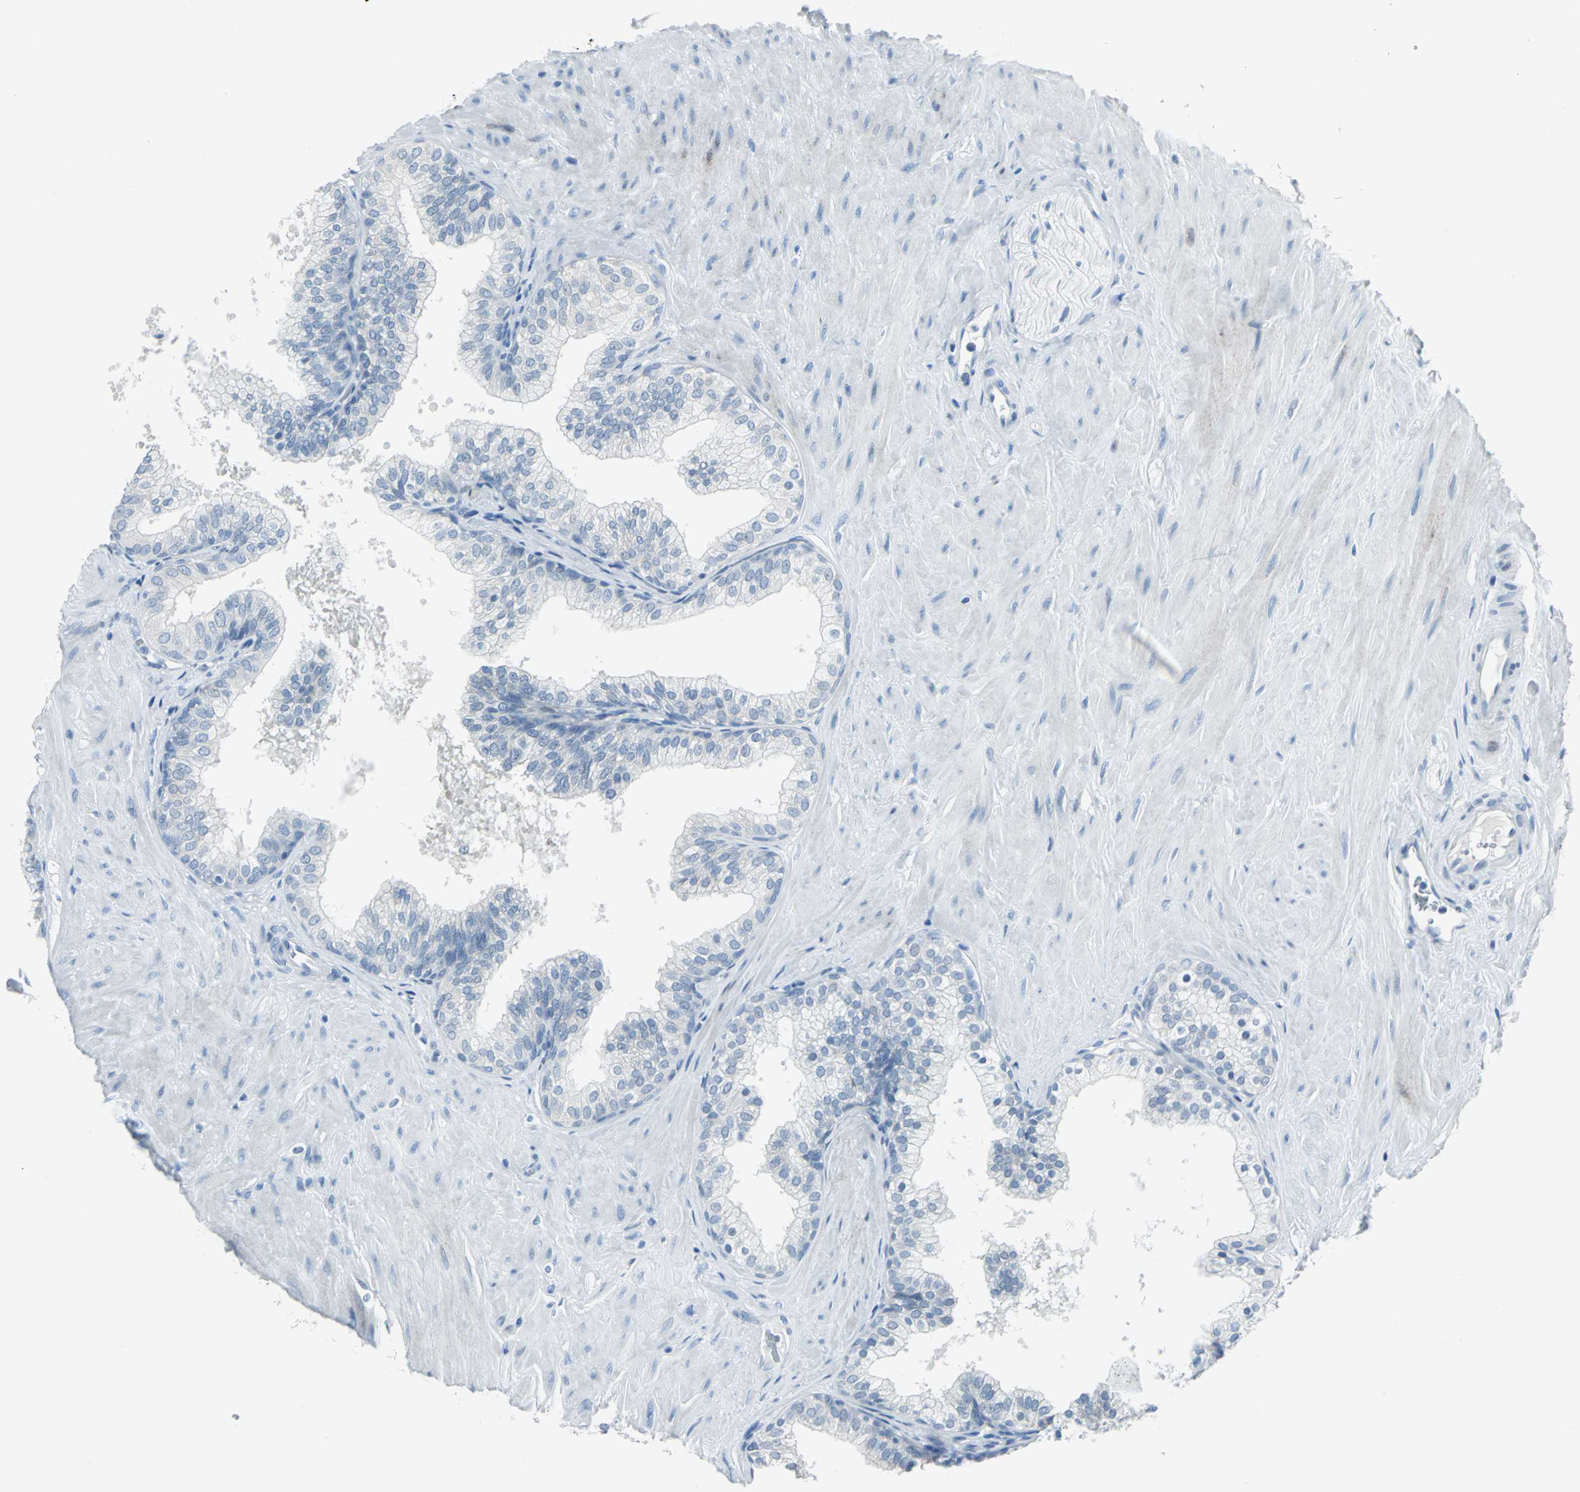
{"staining": {"intensity": "negative", "quantity": "none", "location": "none"}, "tissue": "prostate", "cell_type": "Glandular cells", "image_type": "normal", "snomed": [{"axis": "morphology", "description": "Normal tissue, NOS"}, {"axis": "topography", "description": "Prostate"}], "caption": "Prostate was stained to show a protein in brown. There is no significant expression in glandular cells.", "gene": "DNAI2", "patient": {"sex": "male", "age": 60}}